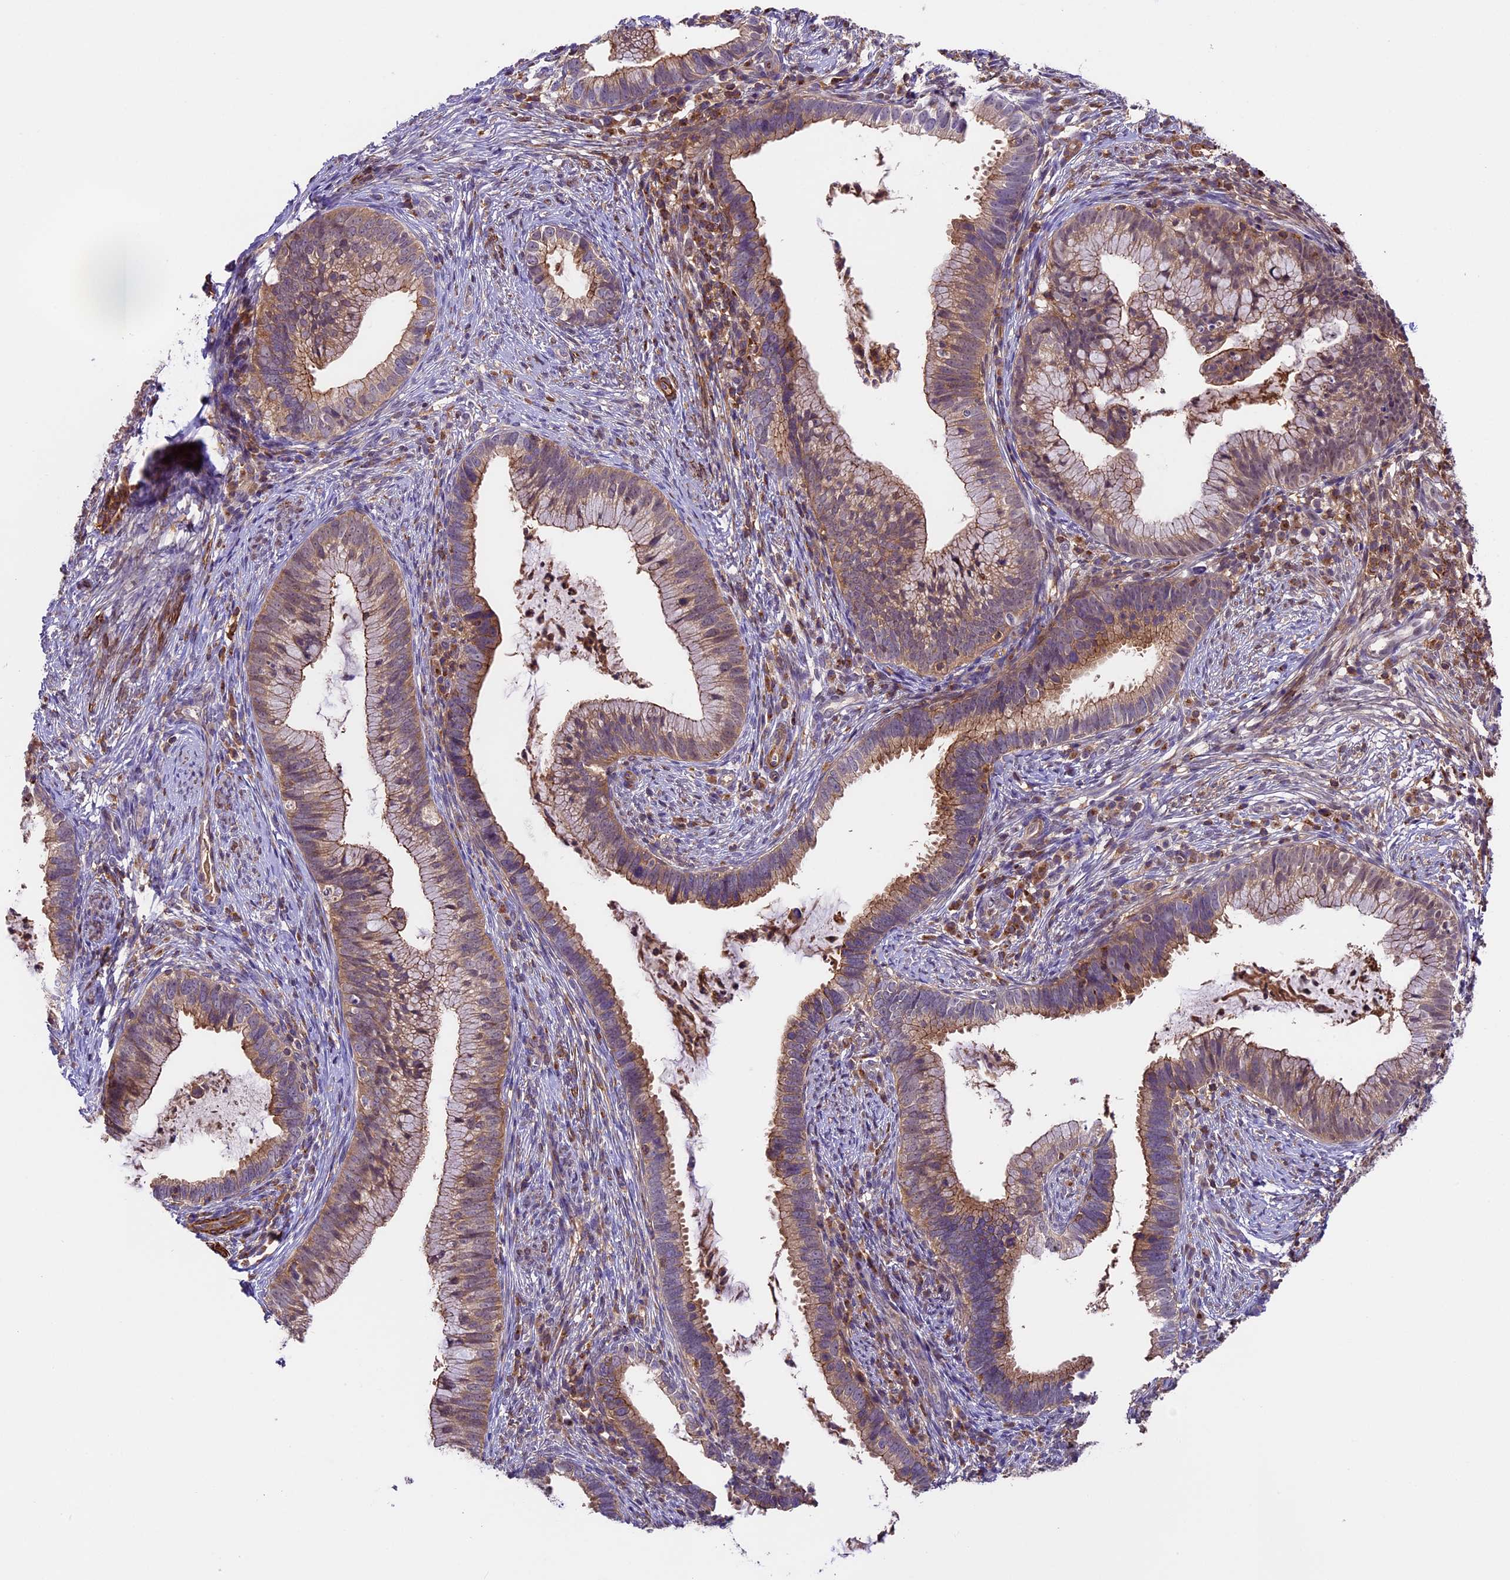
{"staining": {"intensity": "moderate", "quantity": "25%-75%", "location": "cytoplasmic/membranous"}, "tissue": "cervical cancer", "cell_type": "Tumor cells", "image_type": "cancer", "snomed": [{"axis": "morphology", "description": "Adenocarcinoma, NOS"}, {"axis": "topography", "description": "Cervix"}], "caption": "Tumor cells demonstrate medium levels of moderate cytoplasmic/membranous staining in about 25%-75% of cells in cervical cancer.", "gene": "TBC1D1", "patient": {"sex": "female", "age": 36}}